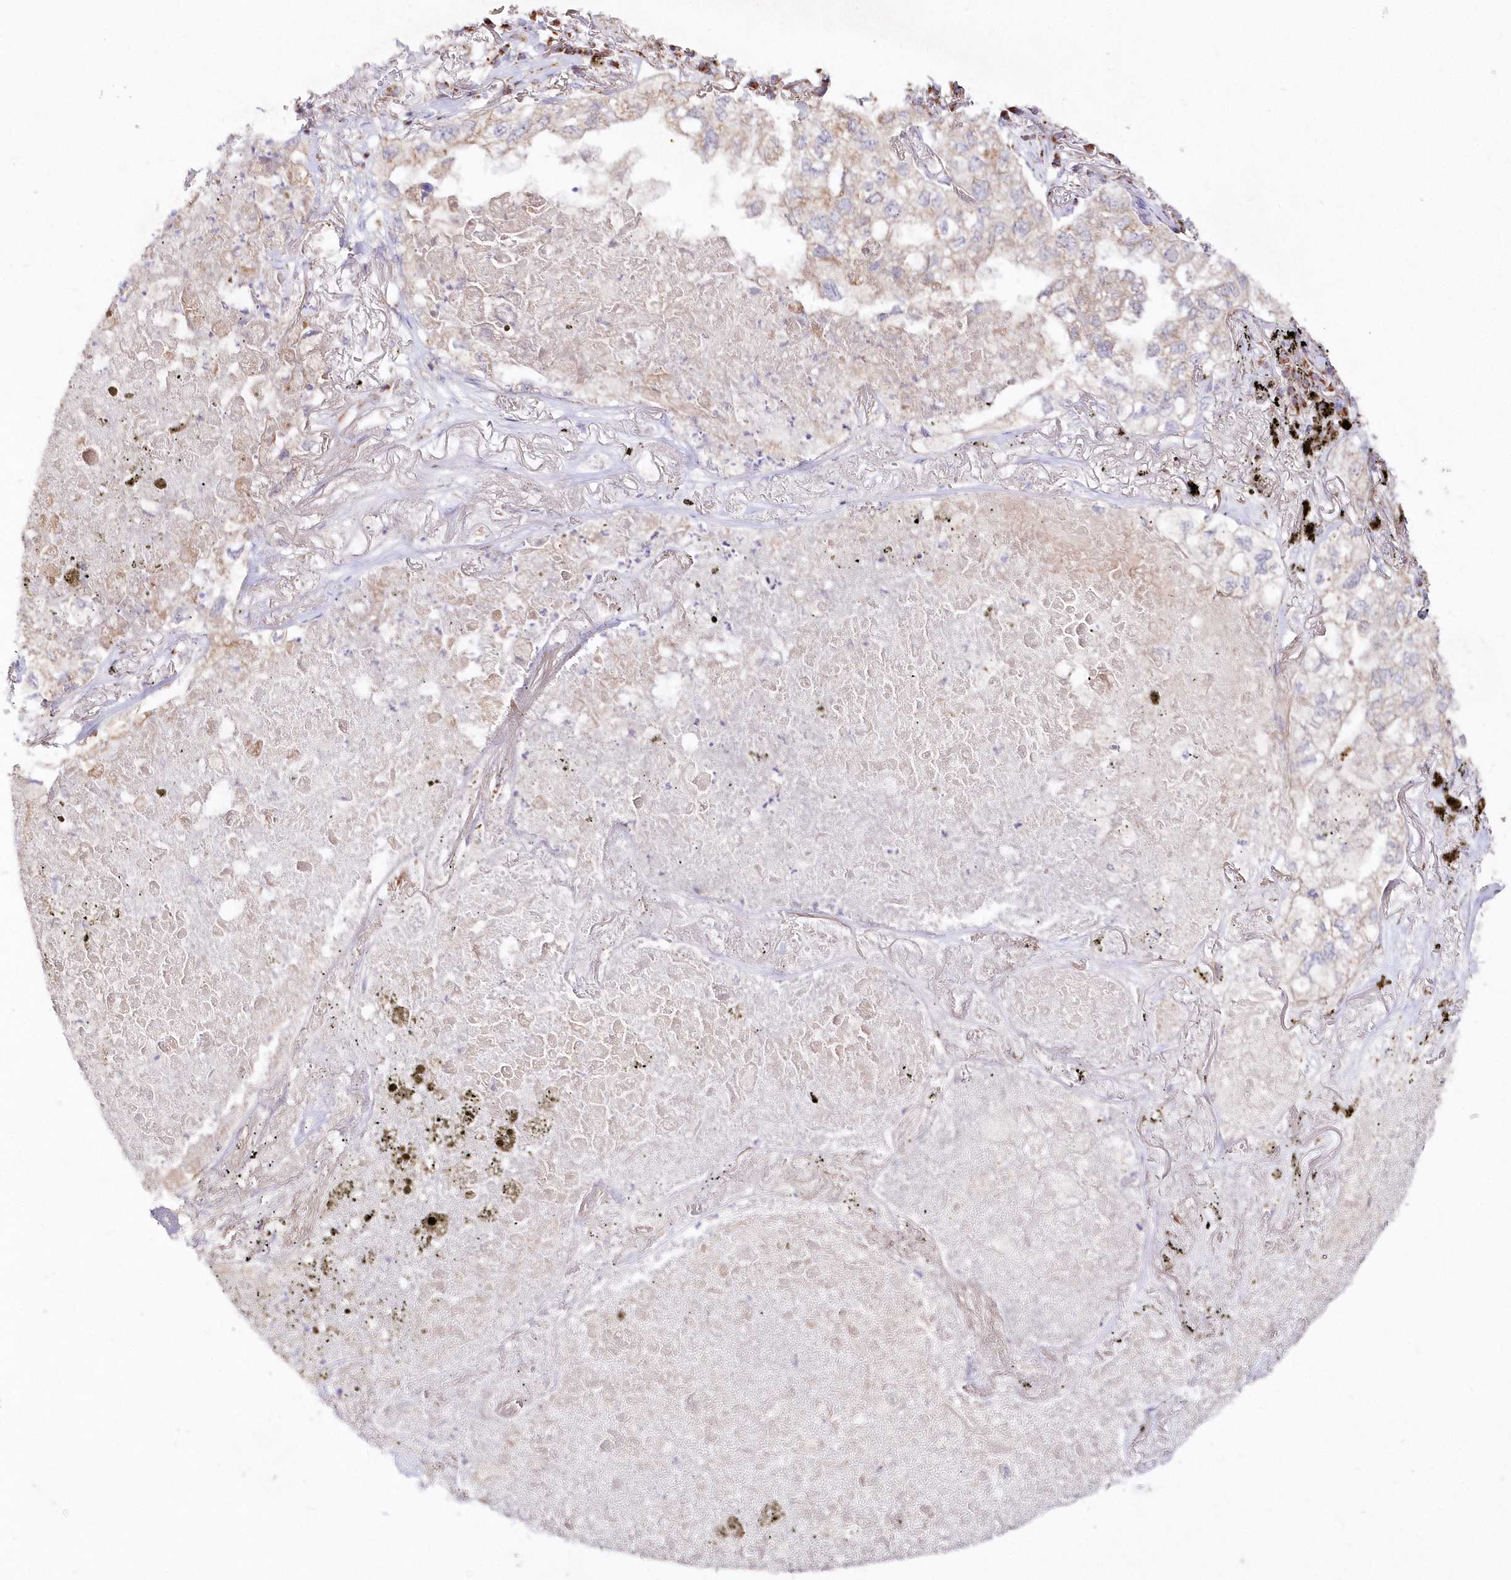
{"staining": {"intensity": "negative", "quantity": "none", "location": "none"}, "tissue": "lung cancer", "cell_type": "Tumor cells", "image_type": "cancer", "snomed": [{"axis": "morphology", "description": "Adenocarcinoma, NOS"}, {"axis": "topography", "description": "Lung"}], "caption": "Tumor cells show no significant staining in lung cancer.", "gene": "DNA2", "patient": {"sex": "male", "age": 65}}